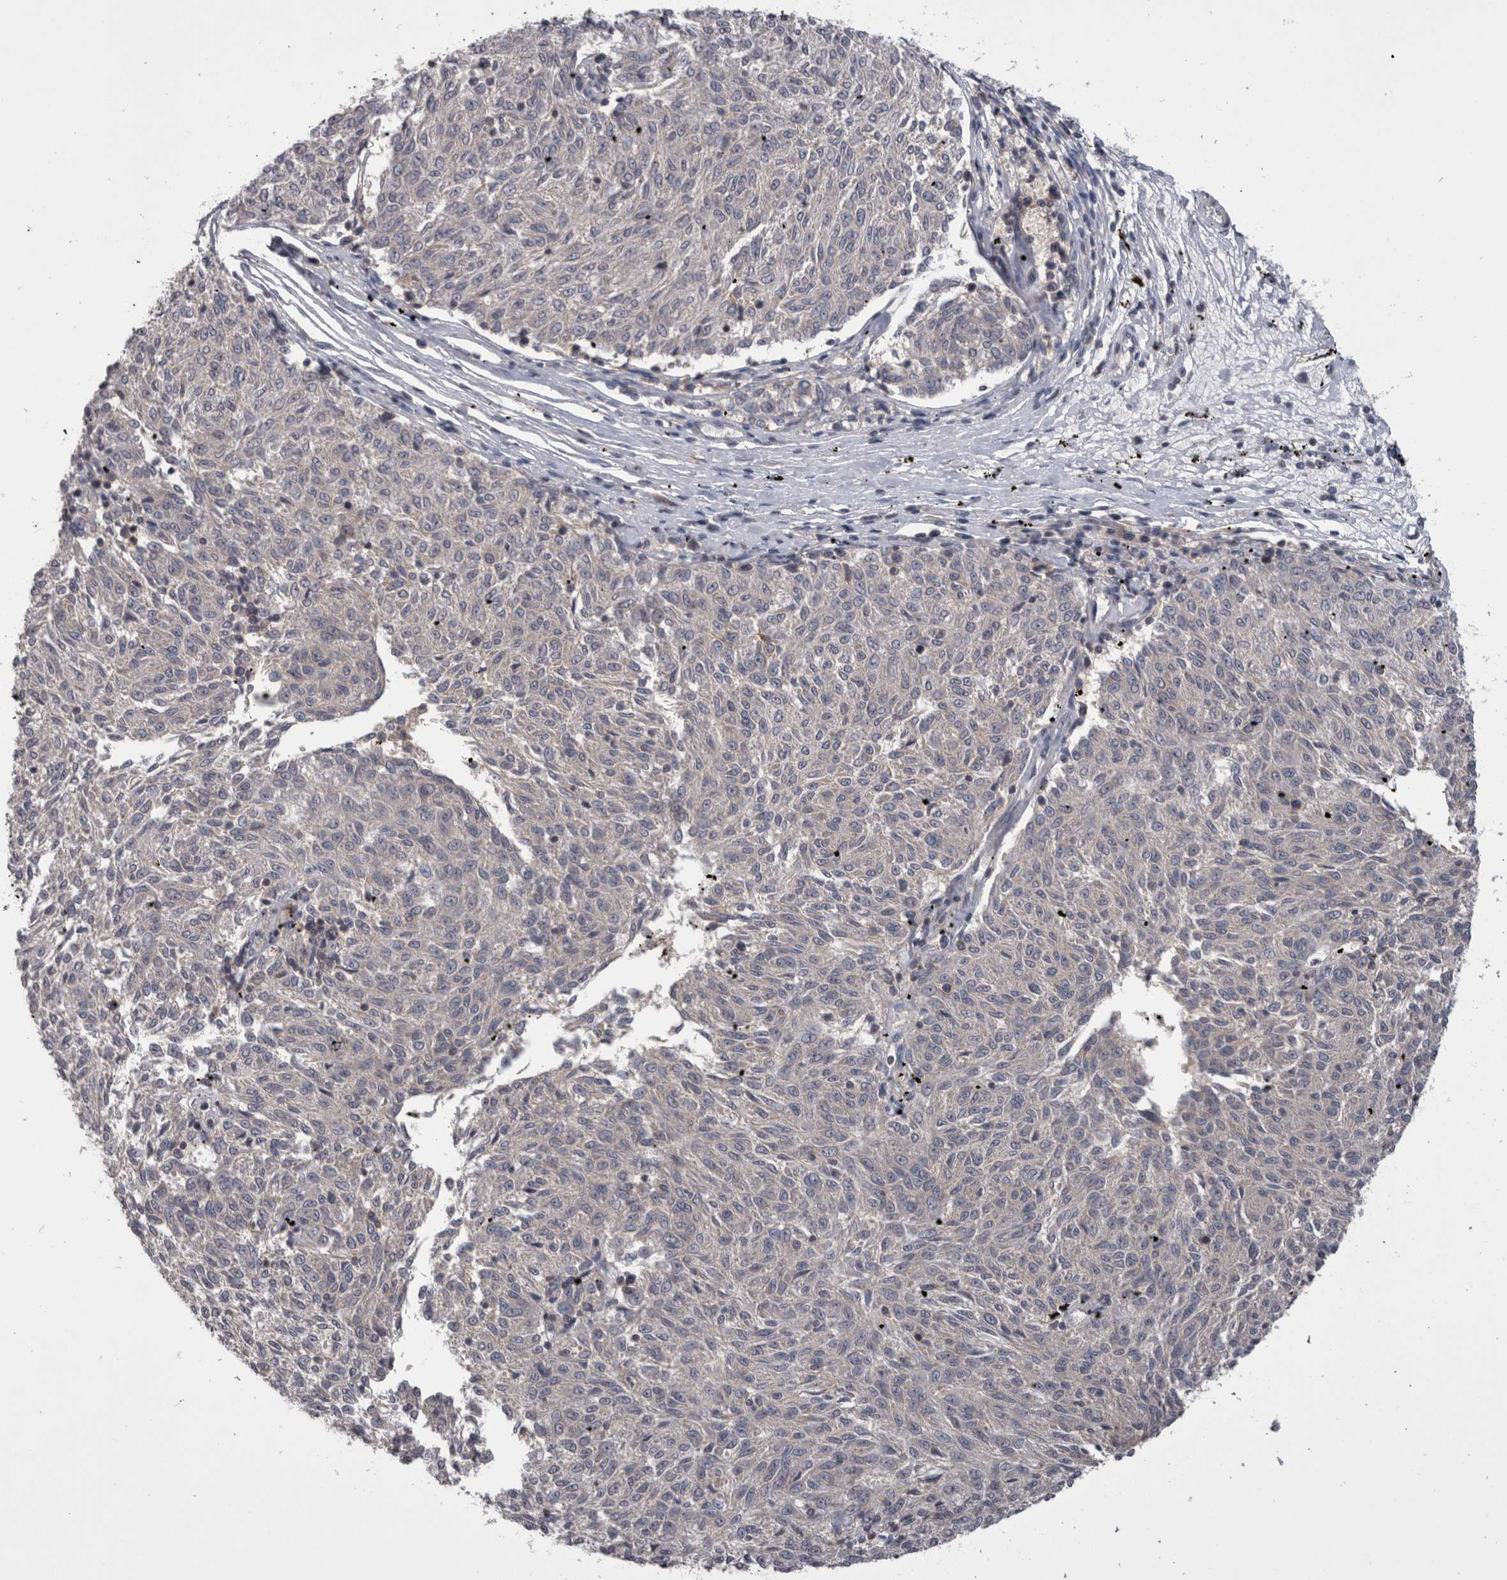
{"staining": {"intensity": "negative", "quantity": "none", "location": "none"}, "tissue": "melanoma", "cell_type": "Tumor cells", "image_type": "cancer", "snomed": [{"axis": "morphology", "description": "Malignant melanoma, NOS"}, {"axis": "topography", "description": "Skin"}], "caption": "Tumor cells are negative for protein expression in human melanoma.", "gene": "NFATC2", "patient": {"sex": "female", "age": 72}}